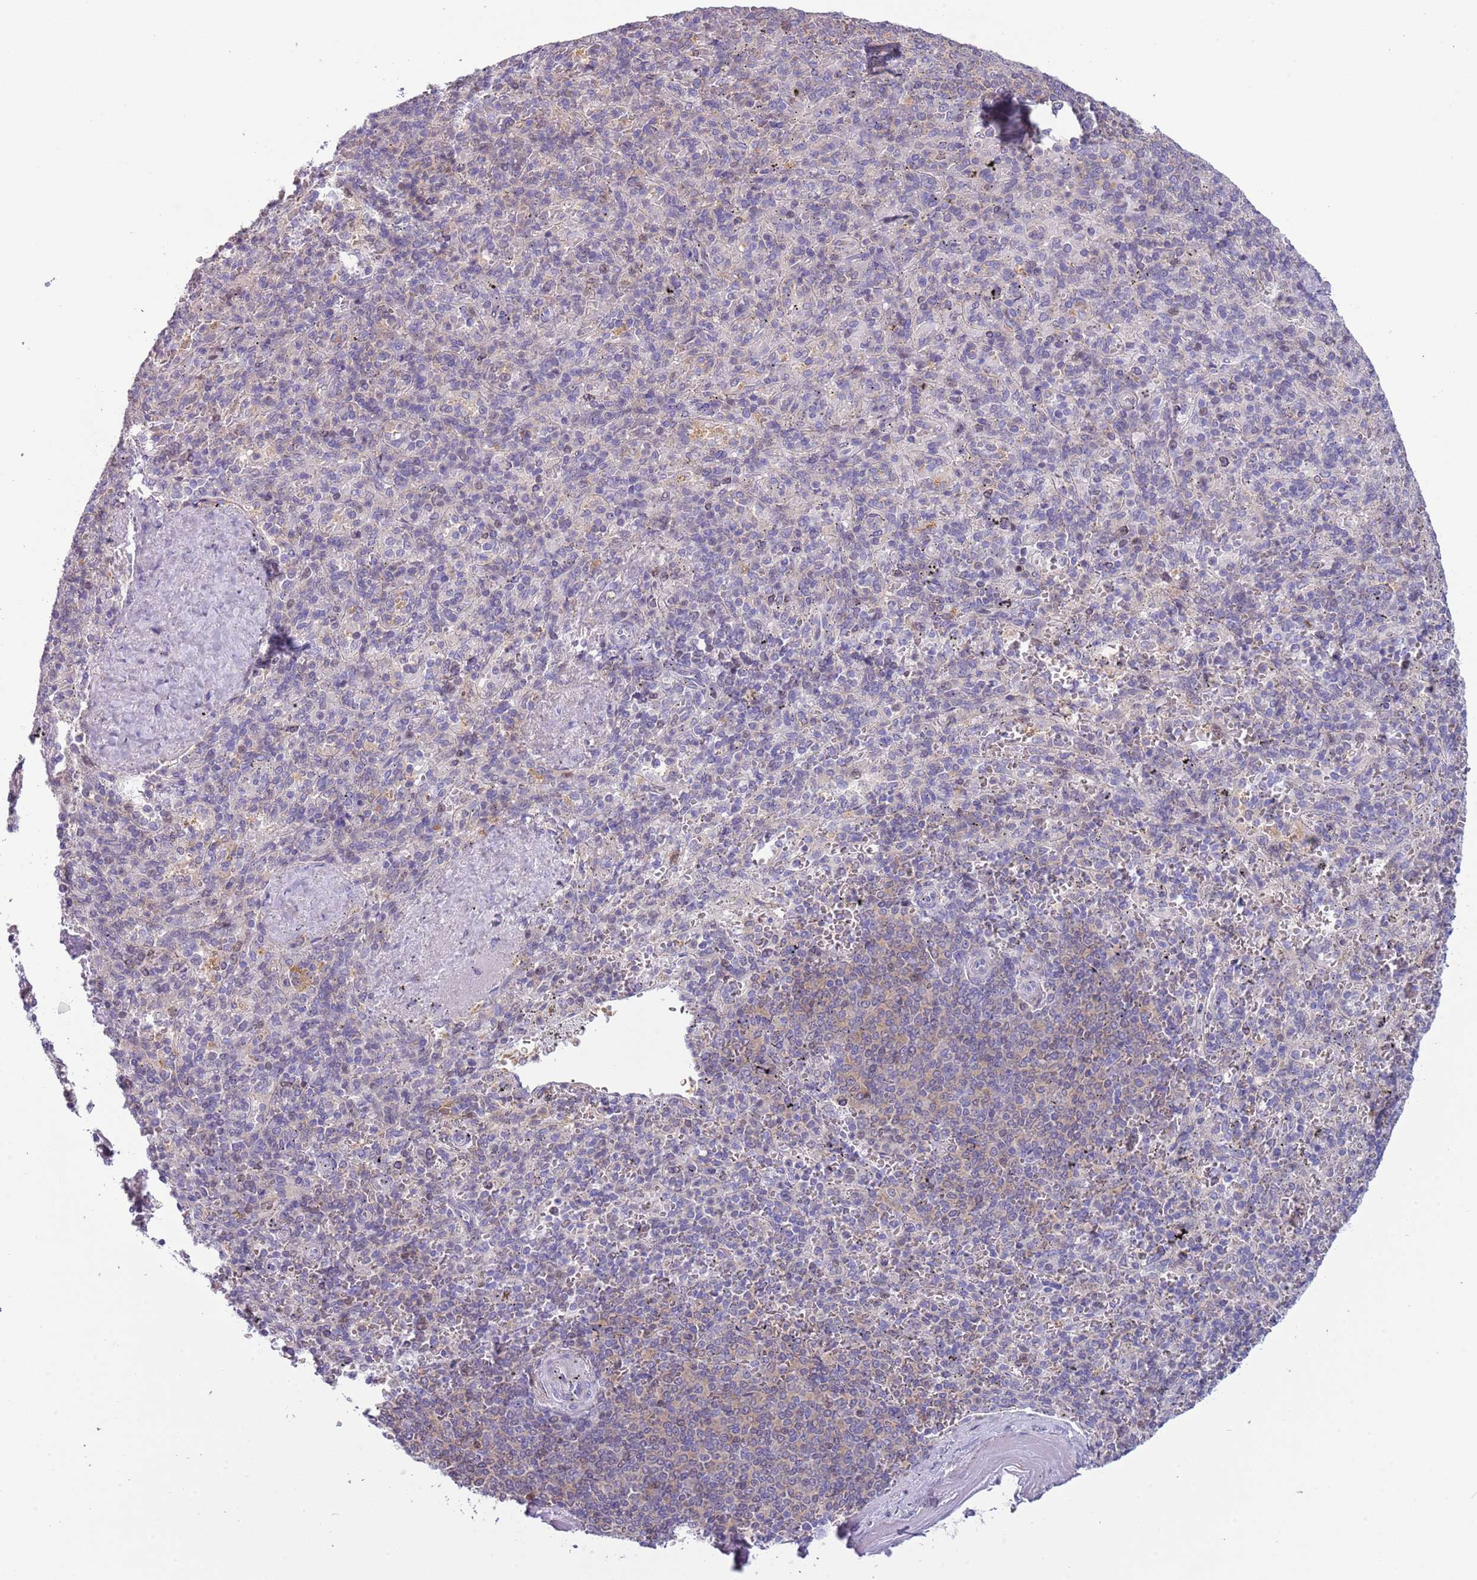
{"staining": {"intensity": "negative", "quantity": "none", "location": "none"}, "tissue": "spleen", "cell_type": "Cells in red pulp", "image_type": "normal", "snomed": [{"axis": "morphology", "description": "Normal tissue, NOS"}, {"axis": "topography", "description": "Spleen"}], "caption": "This is a image of immunohistochemistry staining of benign spleen, which shows no positivity in cells in red pulp.", "gene": "NBPF4", "patient": {"sex": "male", "age": 82}}